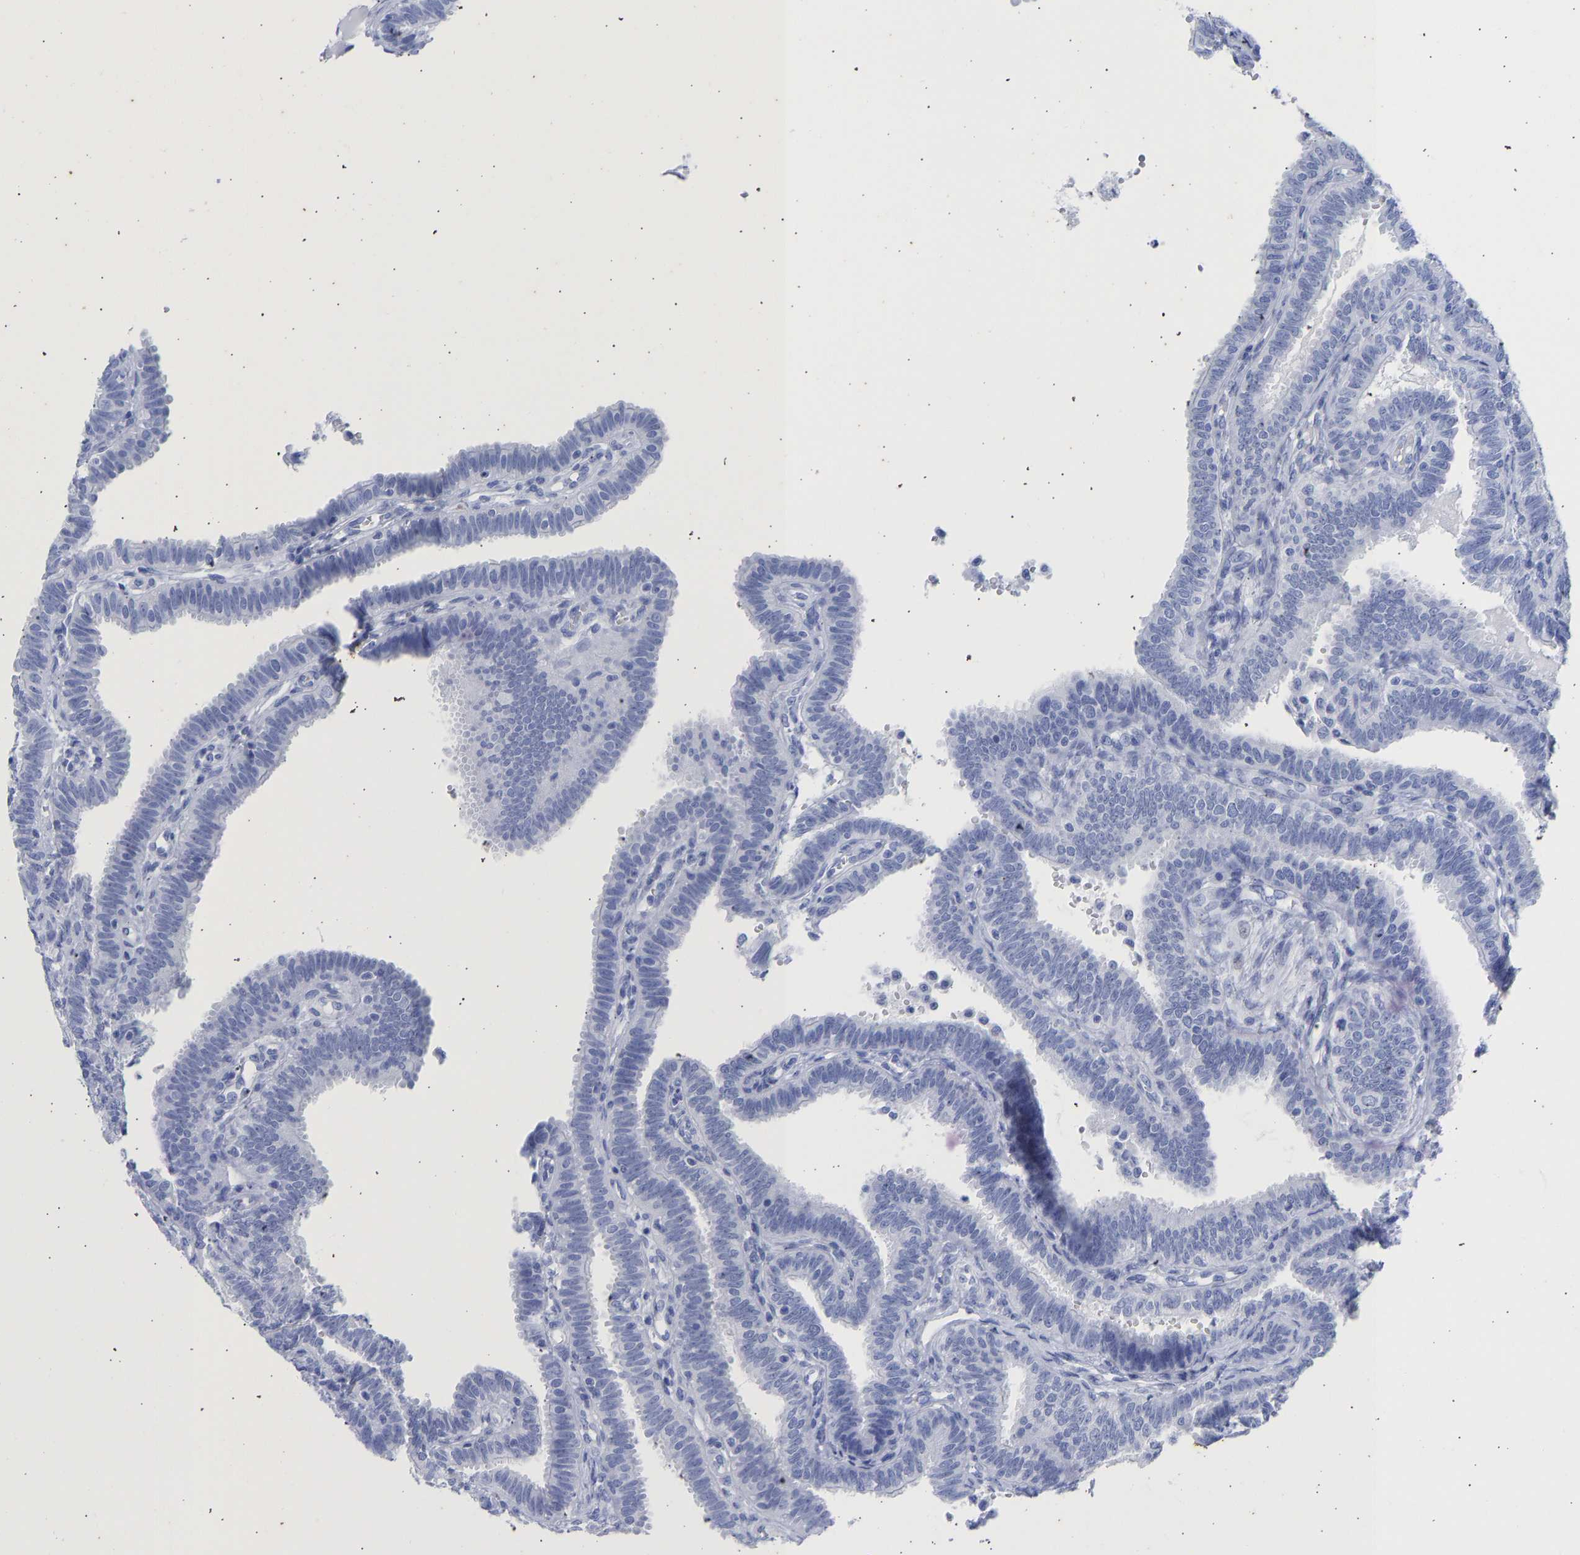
{"staining": {"intensity": "negative", "quantity": "none", "location": "none"}, "tissue": "fallopian tube", "cell_type": "Glandular cells", "image_type": "normal", "snomed": [{"axis": "morphology", "description": "Normal tissue, NOS"}, {"axis": "topography", "description": "Fallopian tube"}, {"axis": "topography", "description": "Placenta"}], "caption": "This is a histopathology image of IHC staining of benign fallopian tube, which shows no expression in glandular cells. (DAB (3,3'-diaminobenzidine) immunohistochemistry, high magnification).", "gene": "KRT1", "patient": {"sex": "female", "age": 34}}